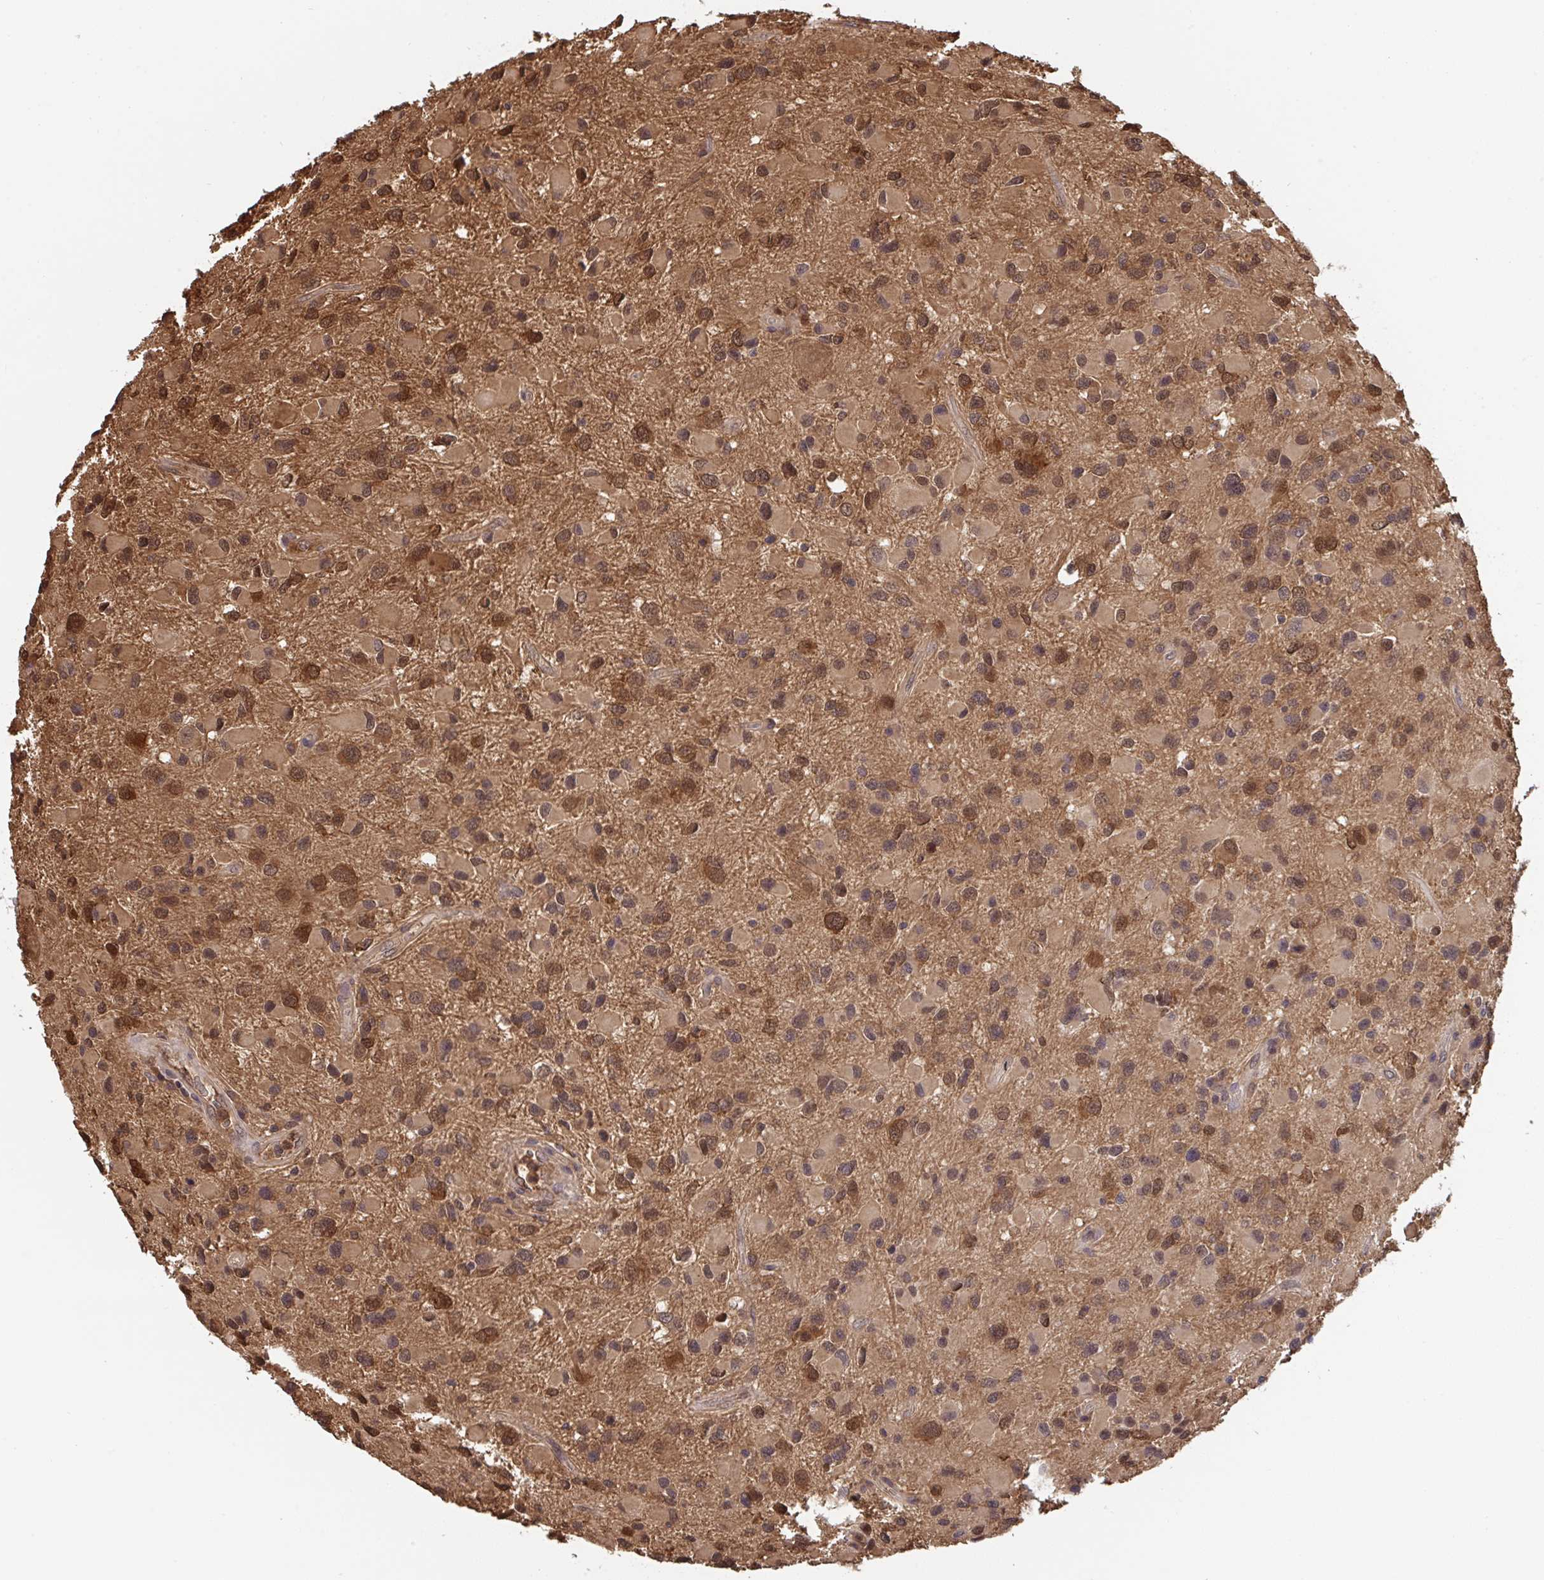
{"staining": {"intensity": "moderate", "quantity": "25%-75%", "location": "cytoplasmic/membranous,nuclear"}, "tissue": "glioma", "cell_type": "Tumor cells", "image_type": "cancer", "snomed": [{"axis": "morphology", "description": "Glioma, malignant, Low grade"}, {"axis": "topography", "description": "Brain"}], "caption": "High-magnification brightfield microscopy of malignant low-grade glioma stained with DAB (brown) and counterstained with hematoxylin (blue). tumor cells exhibit moderate cytoplasmic/membranous and nuclear expression is seen in approximately25%-75% of cells.", "gene": "TIGAR", "patient": {"sex": "female", "age": 32}}